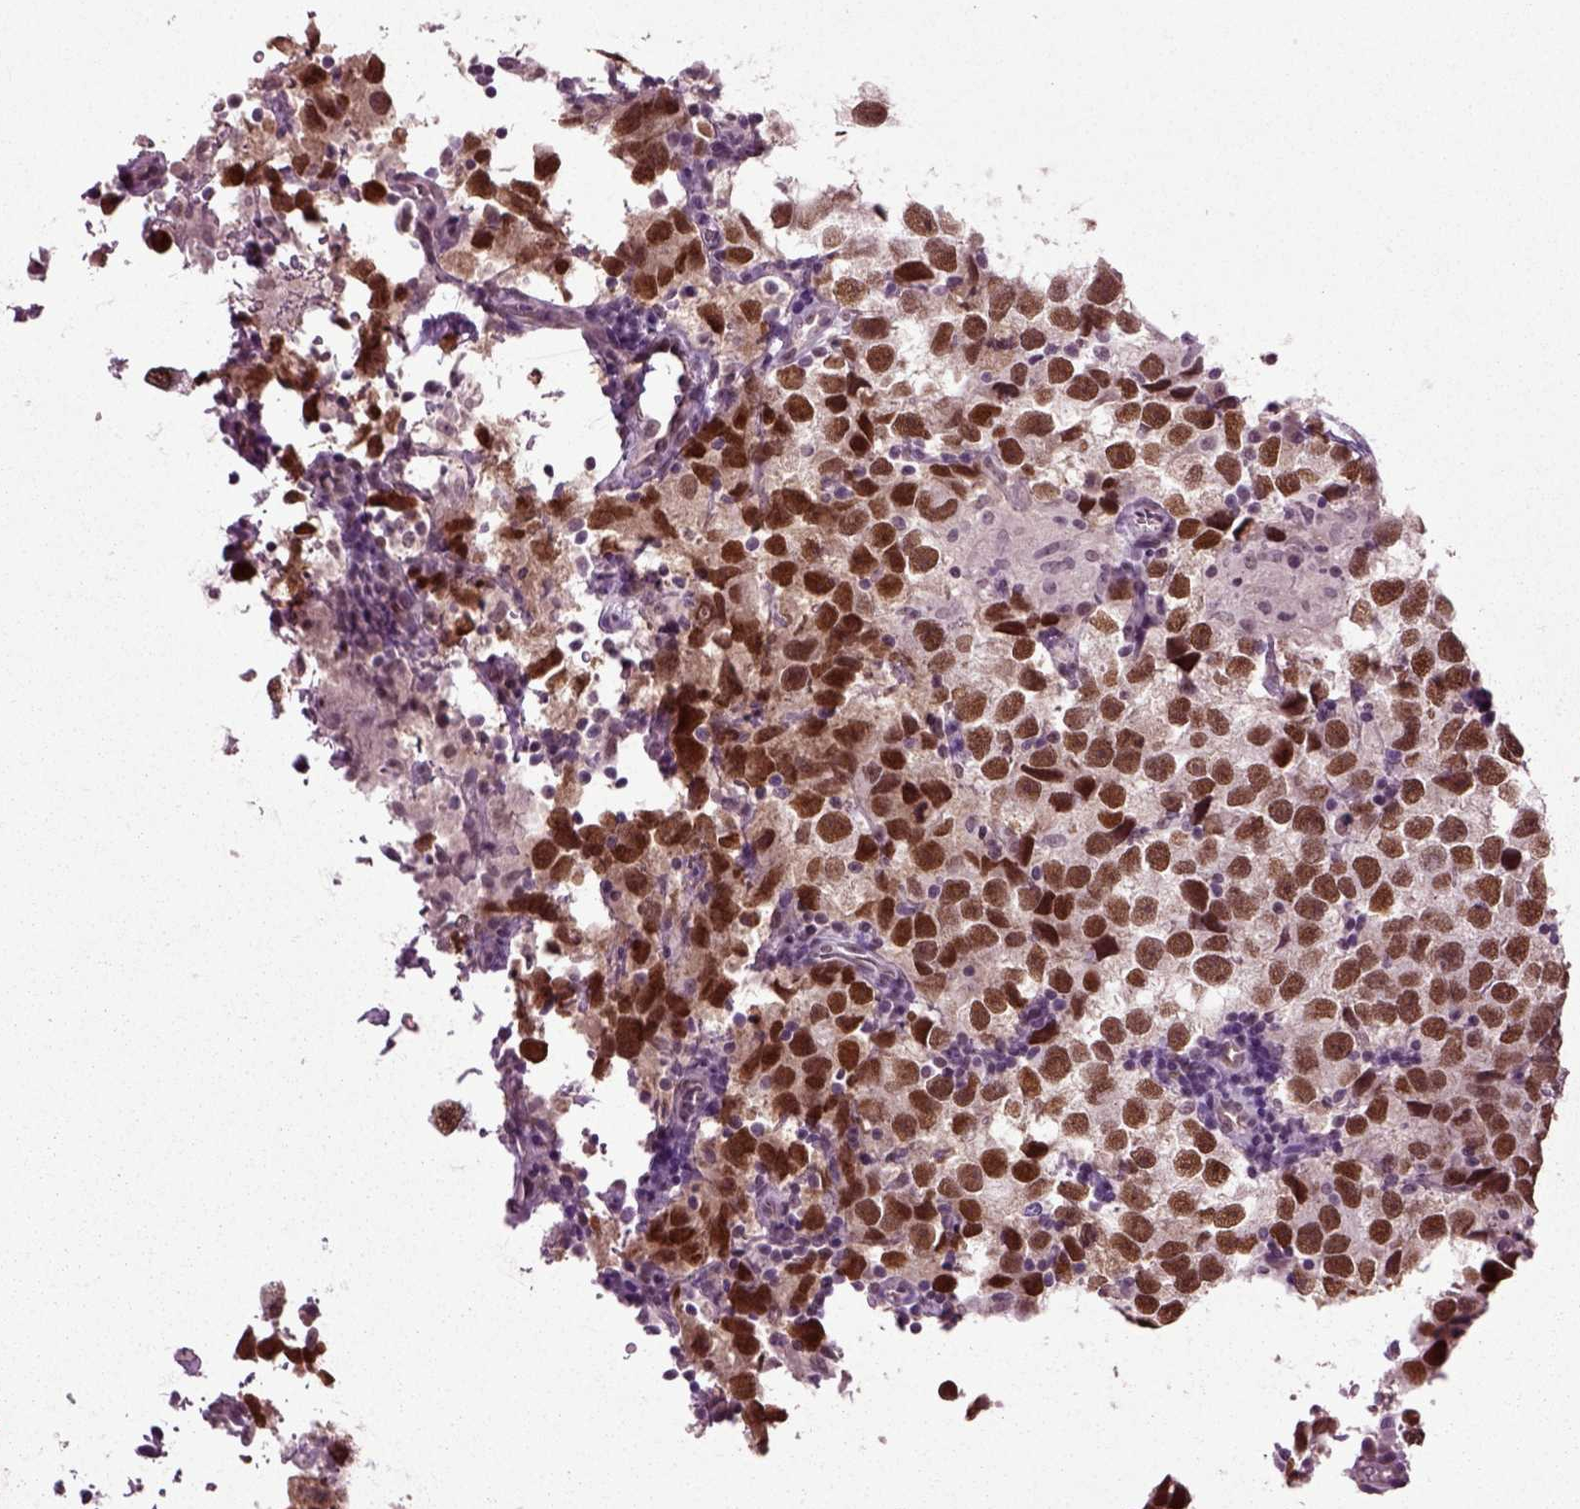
{"staining": {"intensity": "strong", "quantity": ">75%", "location": "nuclear"}, "tissue": "testis cancer", "cell_type": "Tumor cells", "image_type": "cancer", "snomed": [{"axis": "morphology", "description": "Seminoma, NOS"}, {"axis": "topography", "description": "Testis"}], "caption": "Protein expression by immunohistochemistry exhibits strong nuclear expression in approximately >75% of tumor cells in testis cancer.", "gene": "RCOR3", "patient": {"sex": "male", "age": 26}}